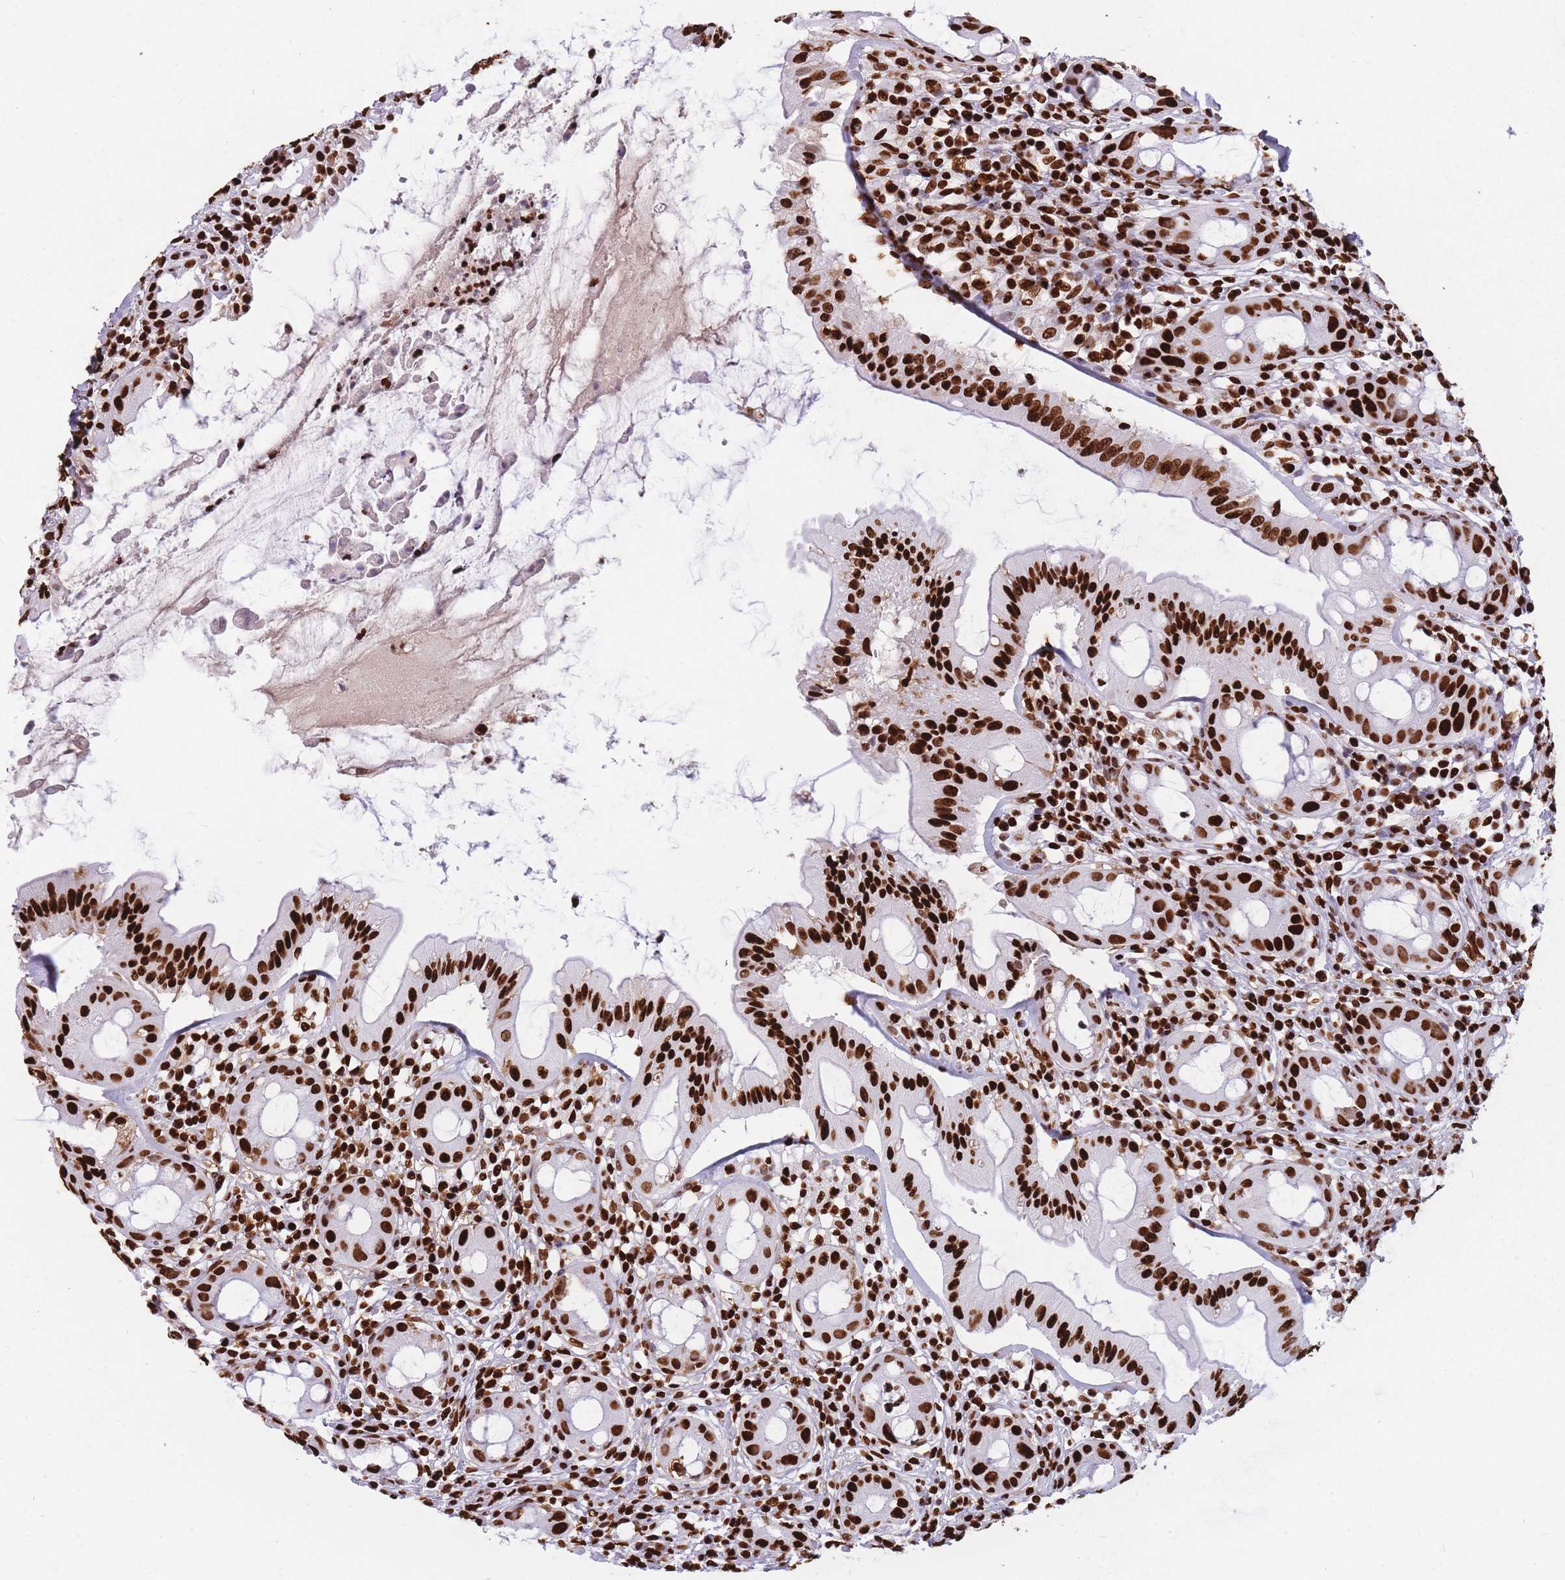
{"staining": {"intensity": "strong", "quantity": ">75%", "location": "cytoplasmic/membranous,nuclear"}, "tissue": "rectum", "cell_type": "Glandular cells", "image_type": "normal", "snomed": [{"axis": "morphology", "description": "Normal tissue, NOS"}, {"axis": "topography", "description": "Rectum"}], "caption": "Immunohistochemical staining of normal rectum shows high levels of strong cytoplasmic/membranous,nuclear expression in approximately >75% of glandular cells.", "gene": "HNRNPUL1", "patient": {"sex": "female", "age": 57}}